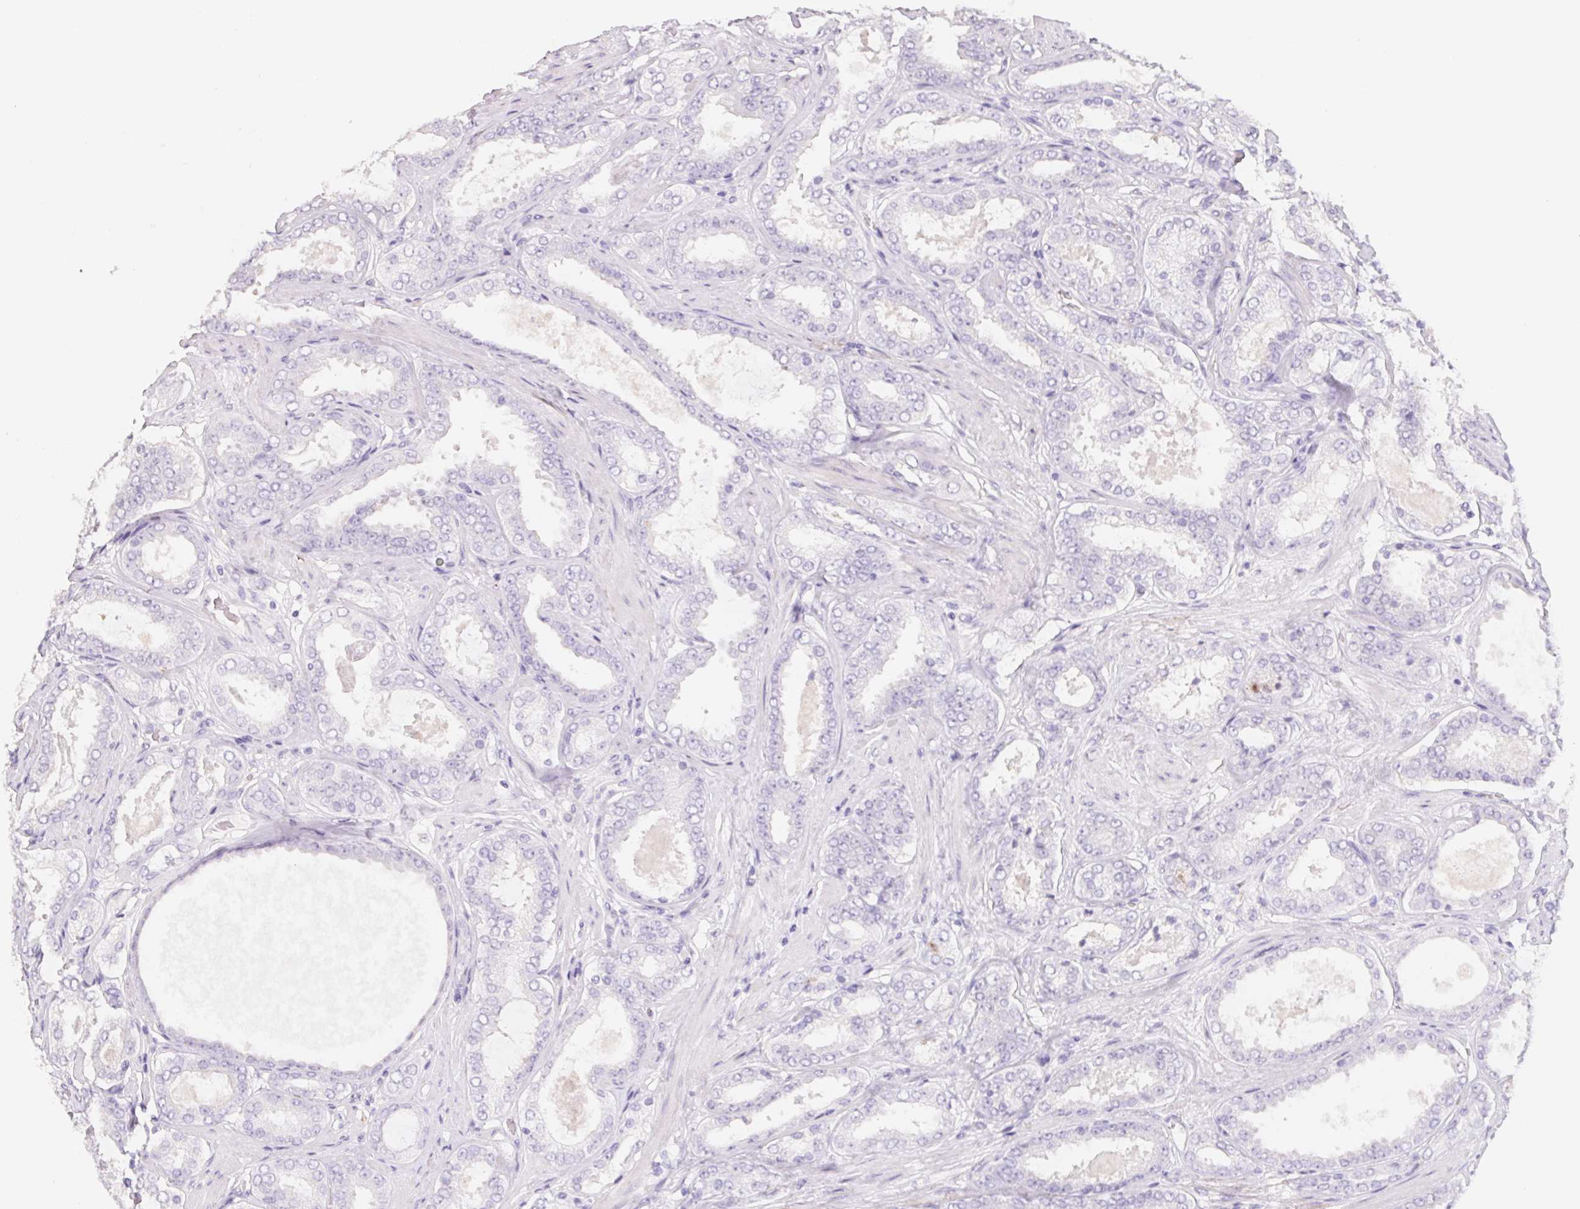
{"staining": {"intensity": "negative", "quantity": "none", "location": "none"}, "tissue": "prostate cancer", "cell_type": "Tumor cells", "image_type": "cancer", "snomed": [{"axis": "morphology", "description": "Adenocarcinoma, High grade"}, {"axis": "topography", "description": "Prostate"}], "caption": "High power microscopy photomicrograph of an immunohistochemistry (IHC) histopathology image of prostate high-grade adenocarcinoma, revealing no significant staining in tumor cells. Nuclei are stained in blue.", "gene": "MYL4", "patient": {"sex": "male", "age": 63}}